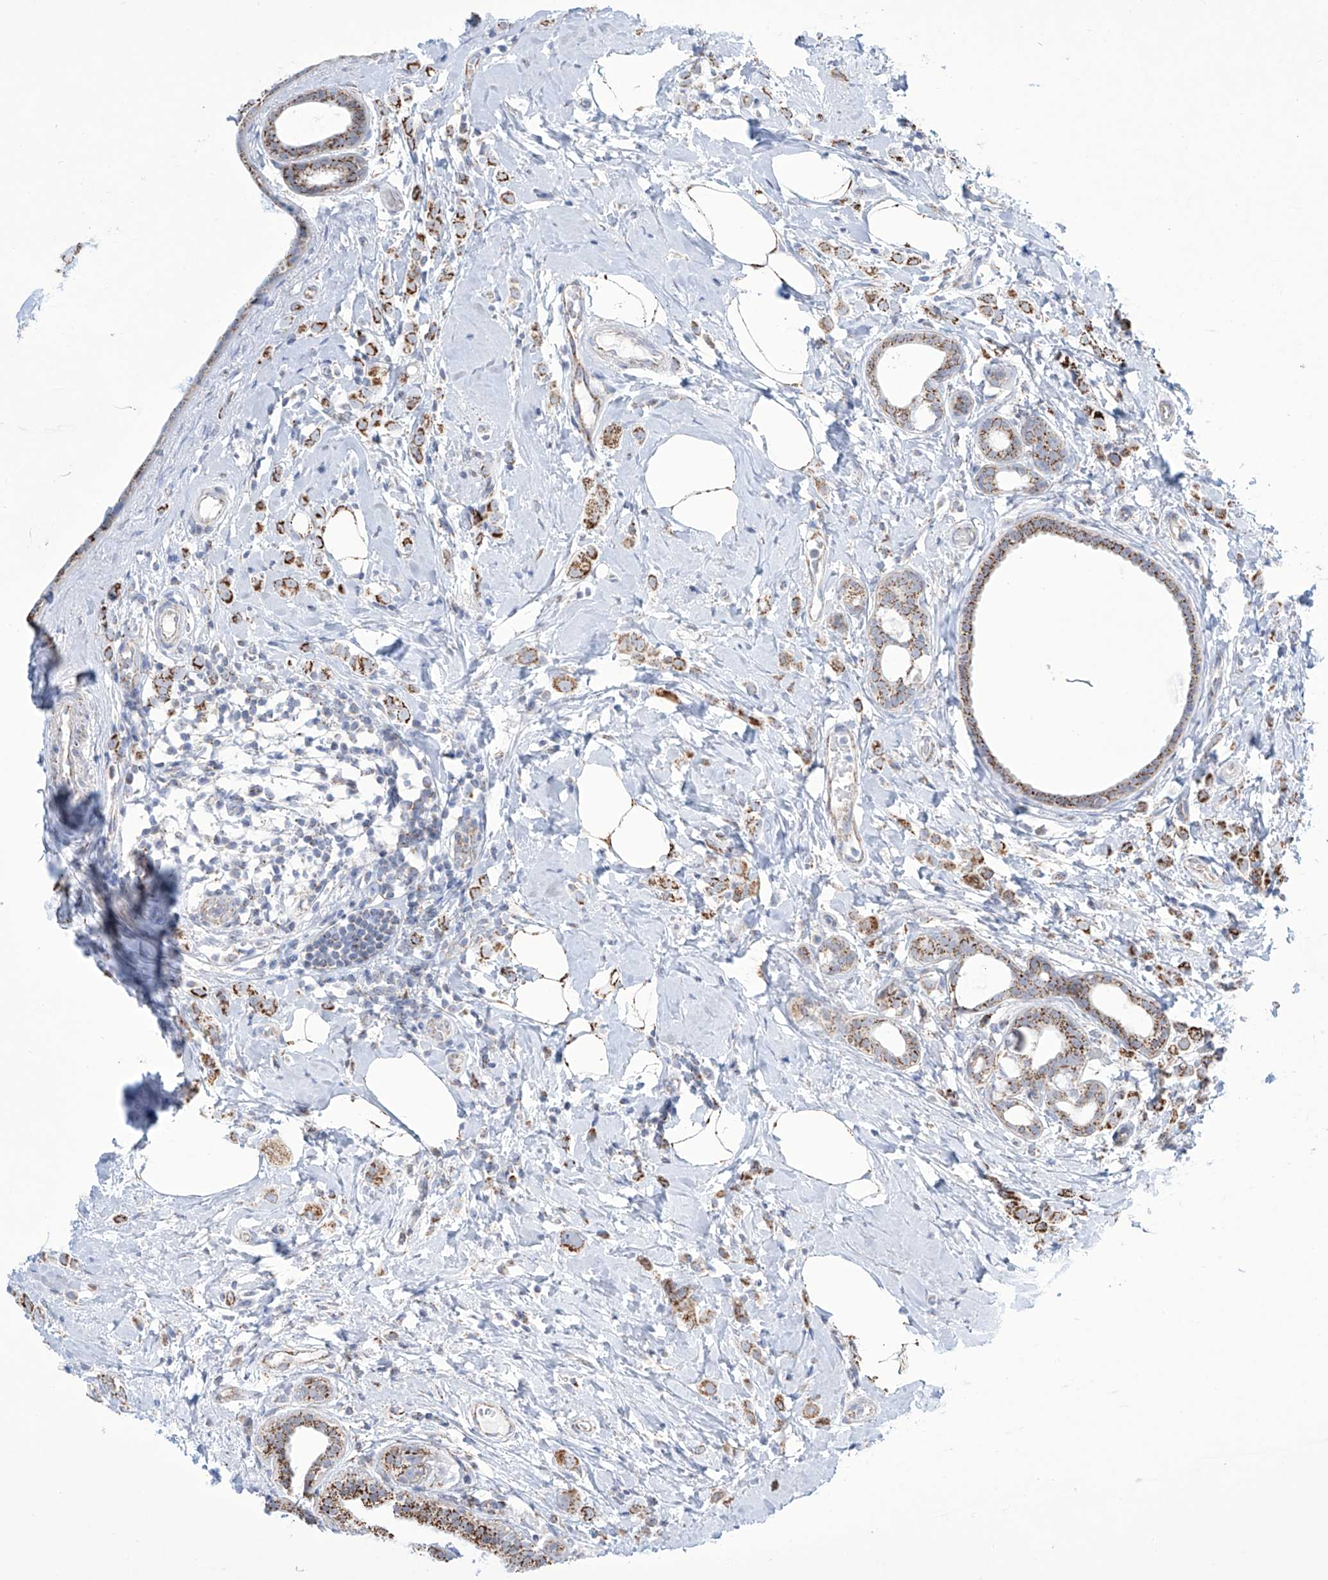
{"staining": {"intensity": "strong", "quantity": ">75%", "location": "cytoplasmic/membranous"}, "tissue": "breast cancer", "cell_type": "Tumor cells", "image_type": "cancer", "snomed": [{"axis": "morphology", "description": "Lobular carcinoma"}, {"axis": "topography", "description": "Breast"}], "caption": "High-magnification brightfield microscopy of lobular carcinoma (breast) stained with DAB (3,3'-diaminobenzidine) (brown) and counterstained with hematoxylin (blue). tumor cells exhibit strong cytoplasmic/membranous expression is identified in approximately>75% of cells.", "gene": "ALDH6A1", "patient": {"sex": "female", "age": 47}}